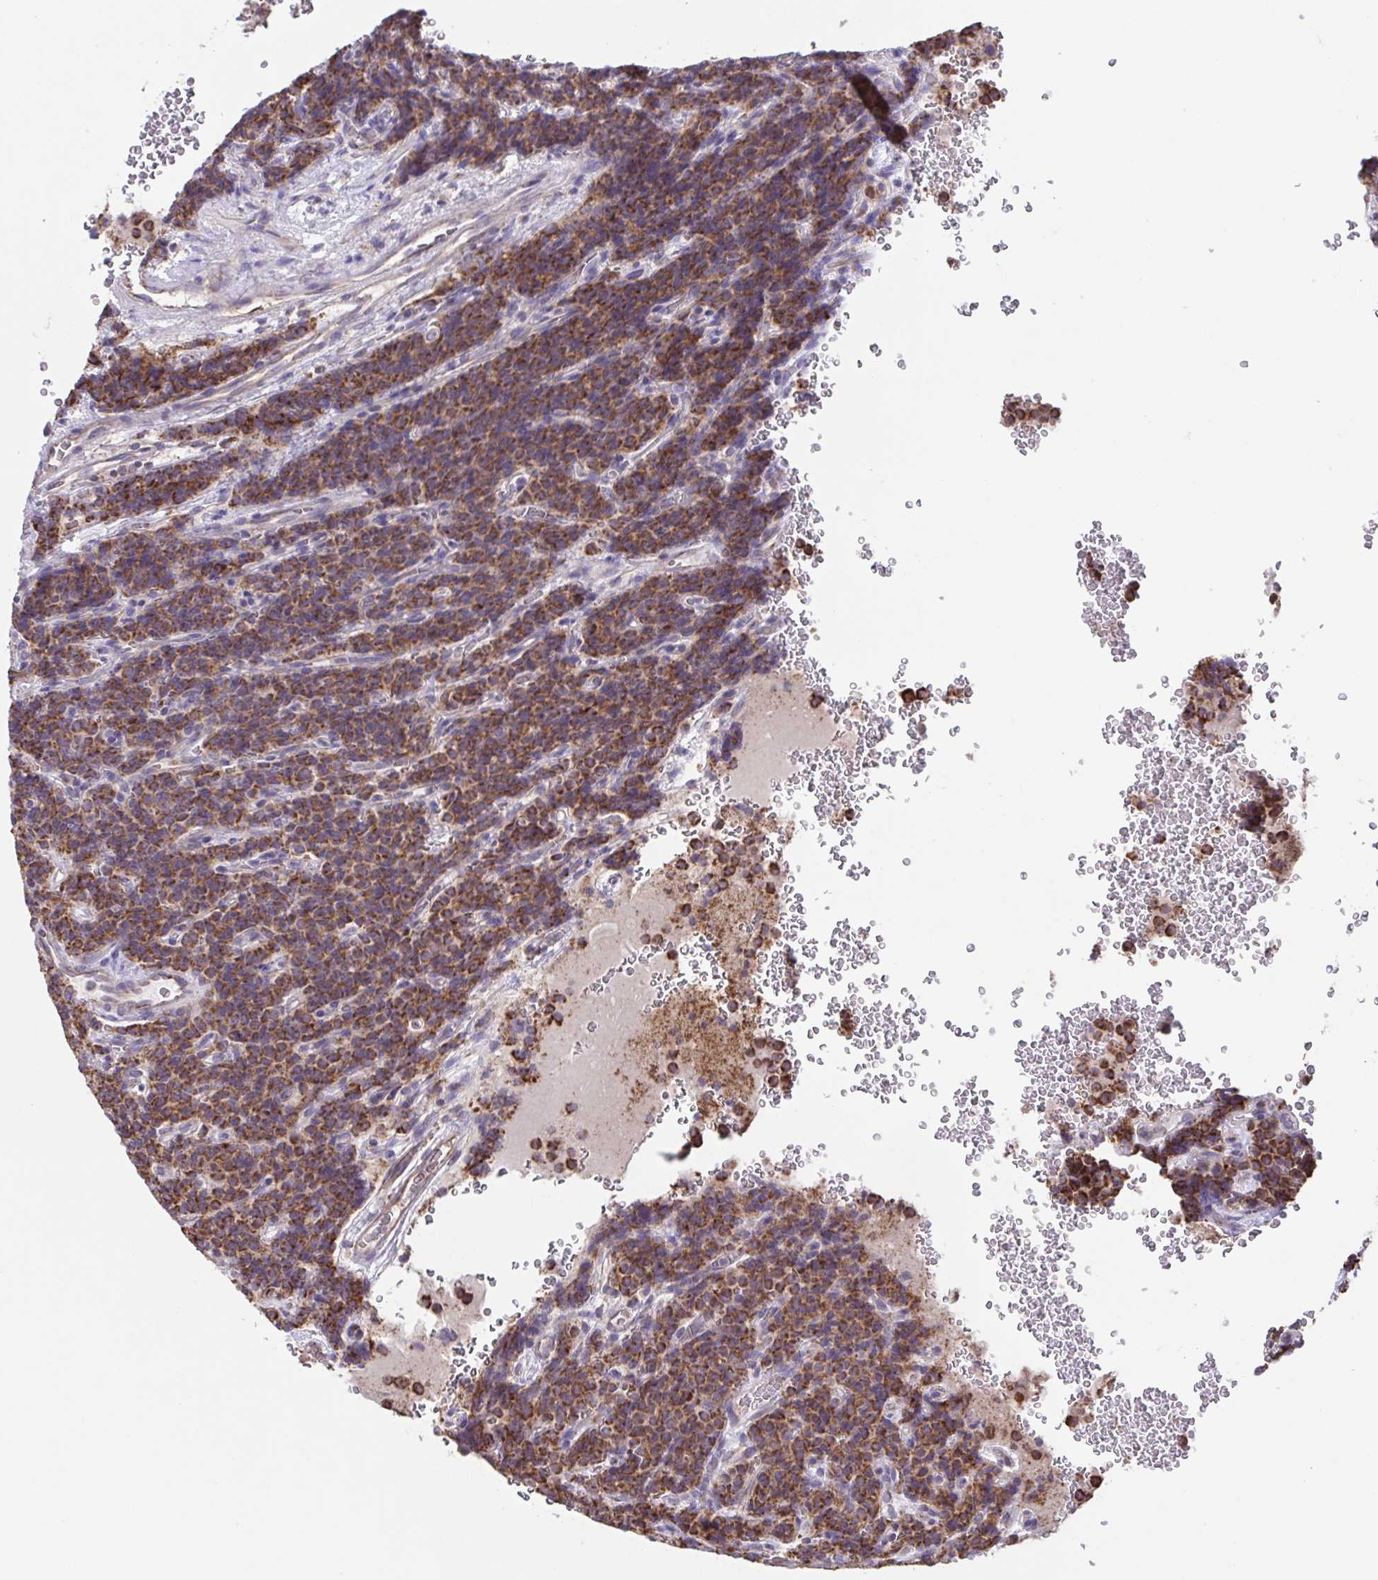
{"staining": {"intensity": "strong", "quantity": ">75%", "location": "cytoplasmic/membranous"}, "tissue": "carcinoid", "cell_type": "Tumor cells", "image_type": "cancer", "snomed": [{"axis": "morphology", "description": "Carcinoid, malignant, NOS"}, {"axis": "topography", "description": "Pancreas"}], "caption": "Brown immunohistochemical staining in human carcinoid reveals strong cytoplasmic/membranous expression in about >75% of tumor cells.", "gene": "DIP2B", "patient": {"sex": "male", "age": 36}}